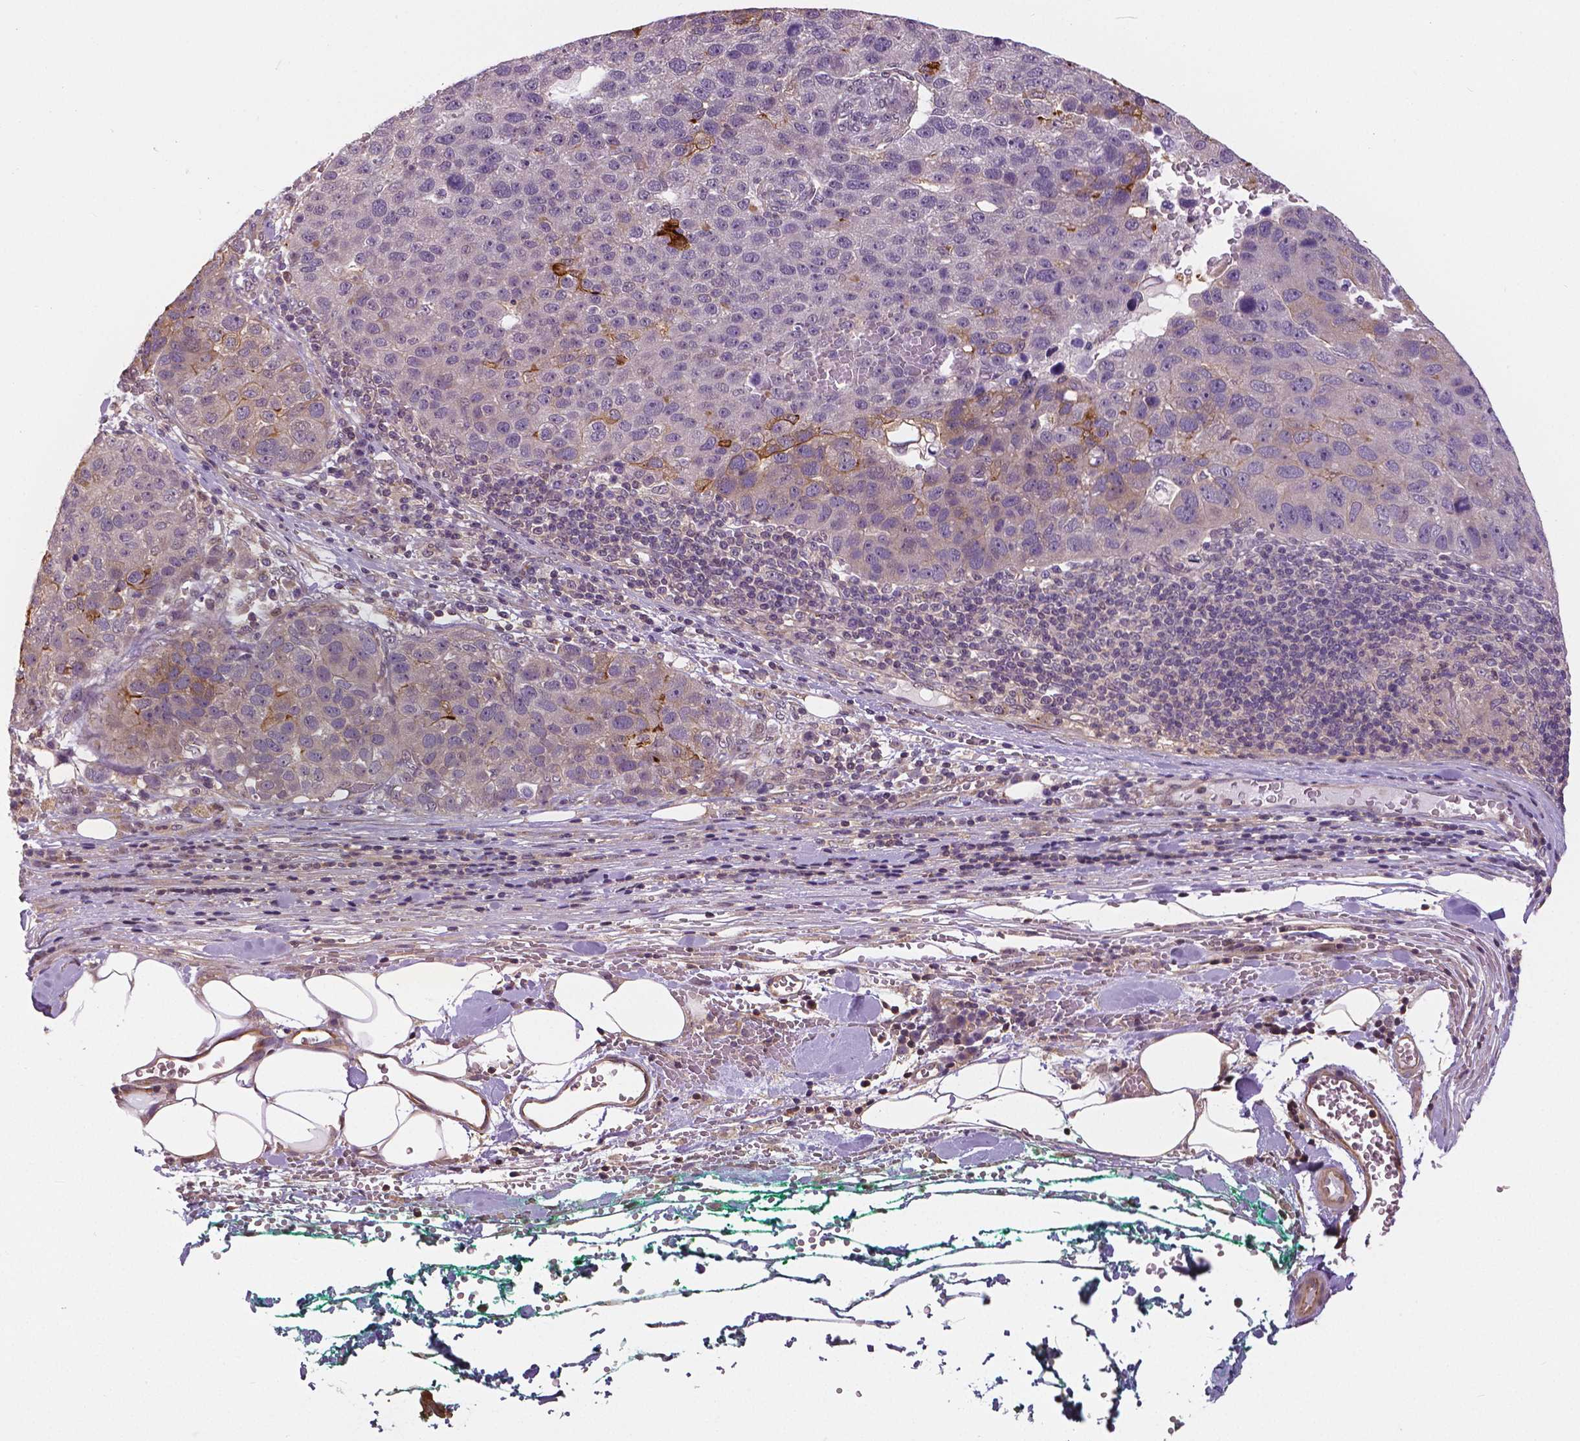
{"staining": {"intensity": "moderate", "quantity": "<25%", "location": "cytoplasmic/membranous"}, "tissue": "pancreatic cancer", "cell_type": "Tumor cells", "image_type": "cancer", "snomed": [{"axis": "morphology", "description": "Adenocarcinoma, NOS"}, {"axis": "topography", "description": "Pancreas"}], "caption": "Adenocarcinoma (pancreatic) tissue displays moderate cytoplasmic/membranous staining in about <25% of tumor cells, visualized by immunohistochemistry.", "gene": "ANXA13", "patient": {"sex": "female", "age": 61}}